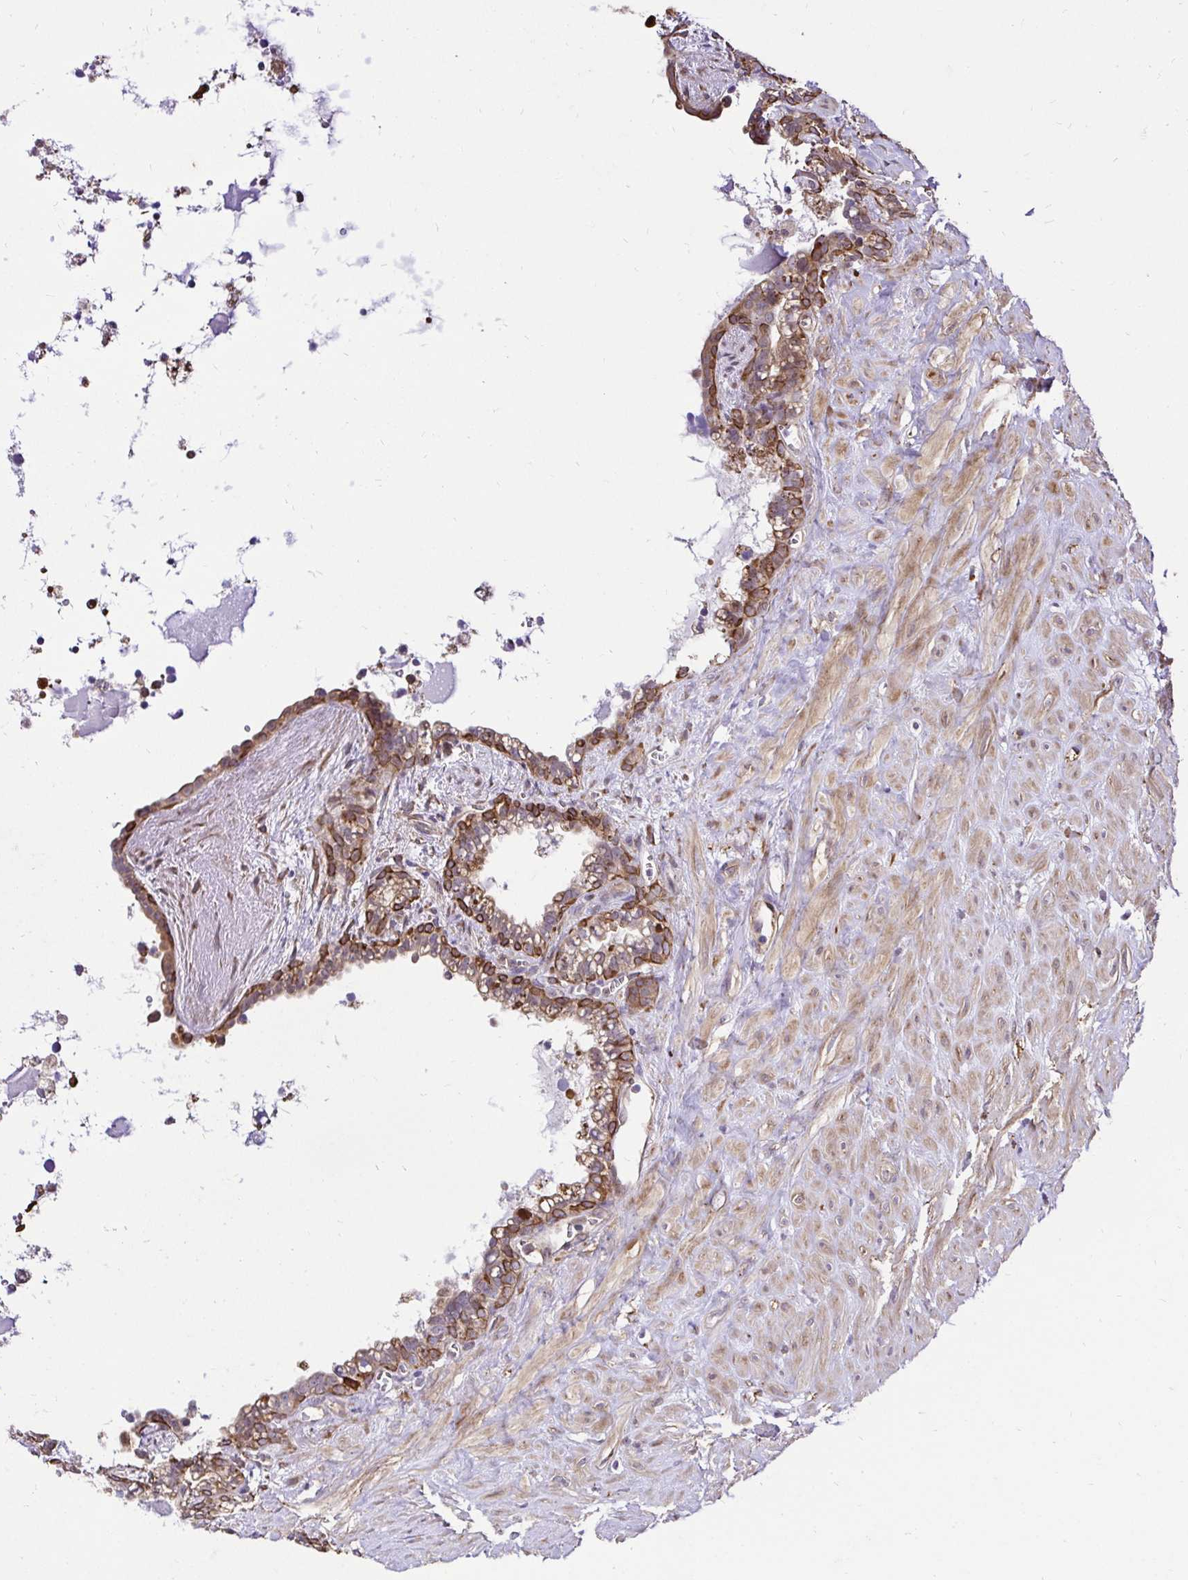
{"staining": {"intensity": "strong", "quantity": "25%-75%", "location": "cytoplasmic/membranous"}, "tissue": "seminal vesicle", "cell_type": "Glandular cells", "image_type": "normal", "snomed": [{"axis": "morphology", "description": "Normal tissue, NOS"}, {"axis": "topography", "description": "Seminal veicle"}], "caption": "Protein staining shows strong cytoplasmic/membranous expression in approximately 25%-75% of glandular cells in benign seminal vesicle. The protein is shown in brown color, while the nuclei are stained blue.", "gene": "CCDC122", "patient": {"sex": "male", "age": 76}}